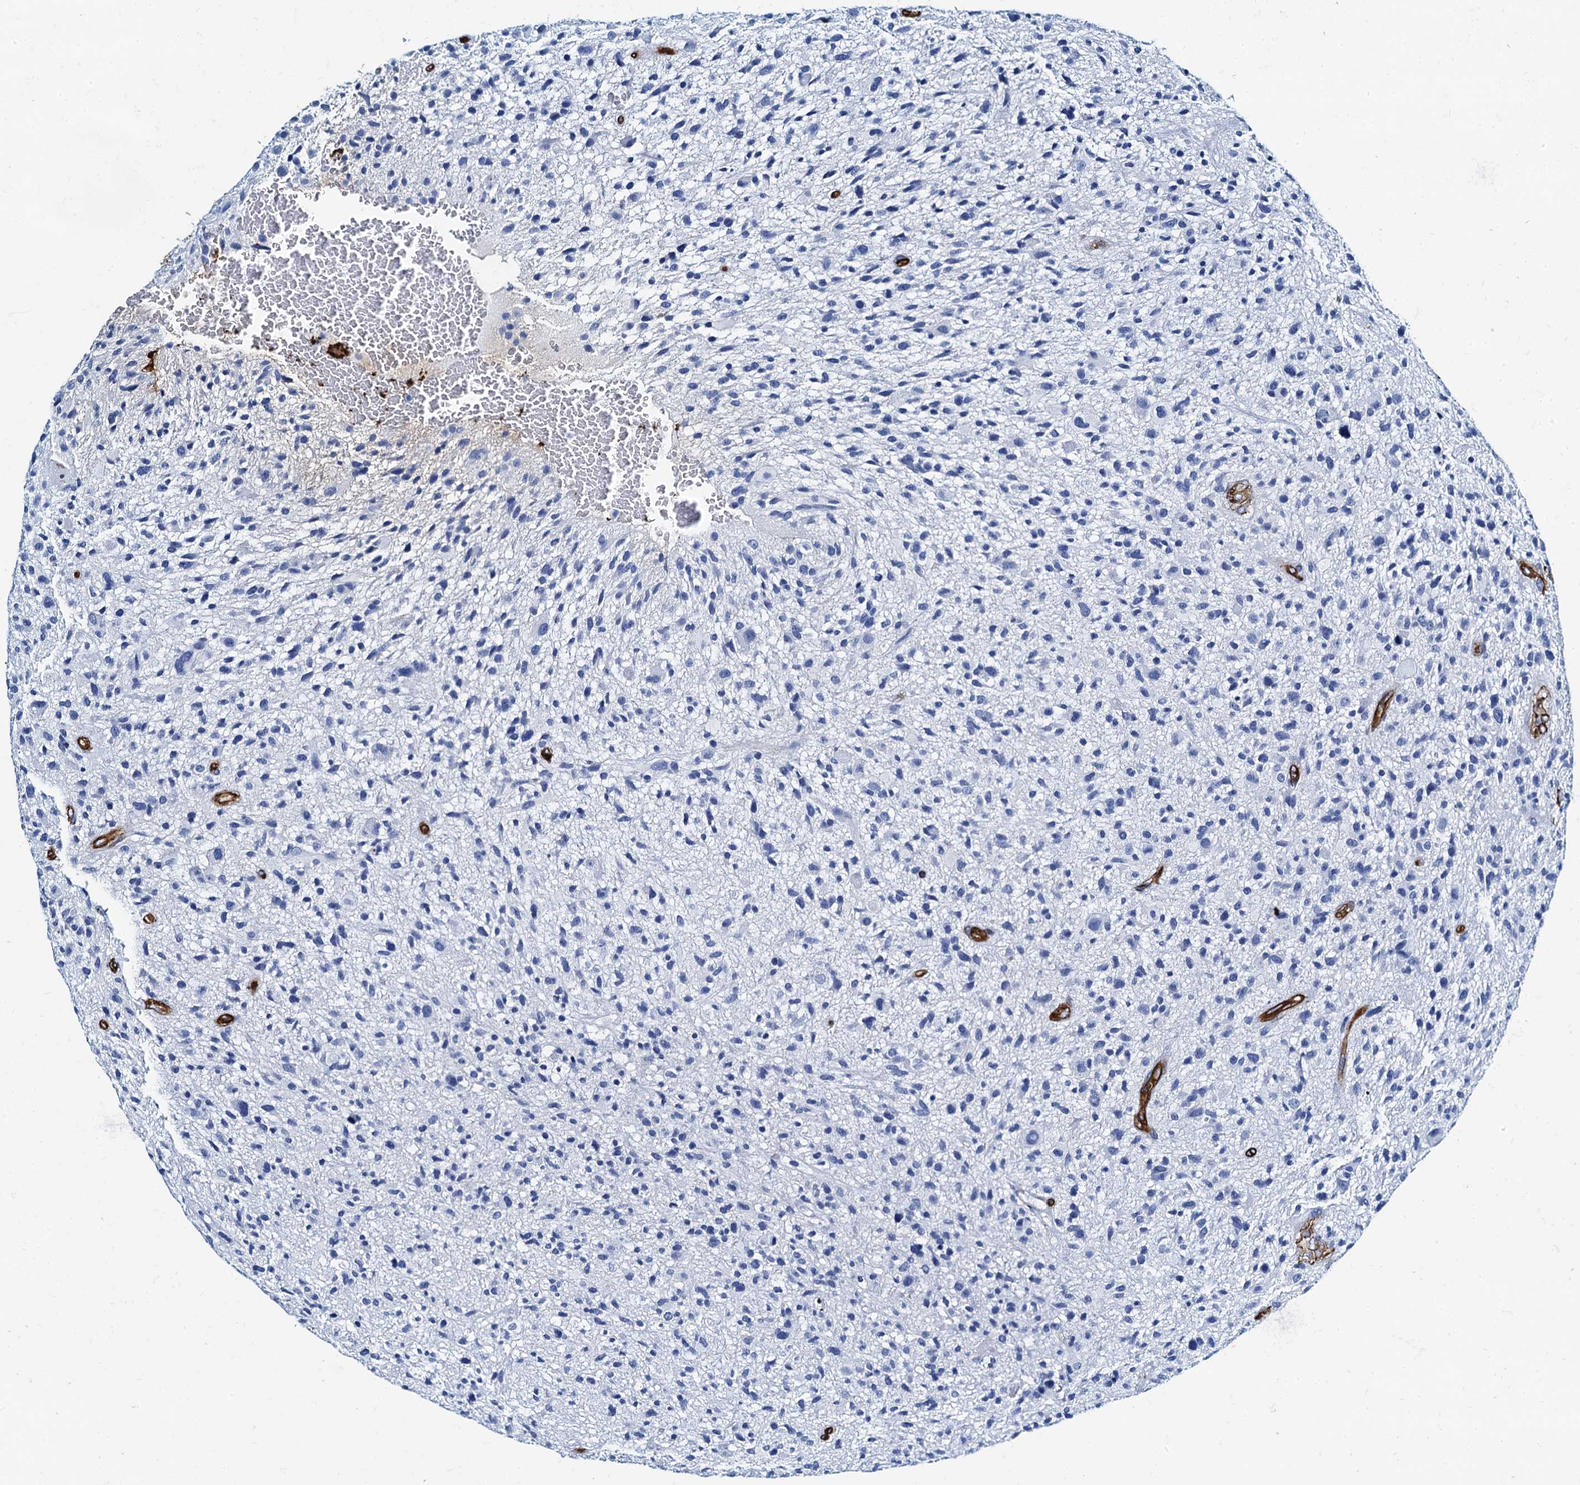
{"staining": {"intensity": "negative", "quantity": "none", "location": "none"}, "tissue": "glioma", "cell_type": "Tumor cells", "image_type": "cancer", "snomed": [{"axis": "morphology", "description": "Glioma, malignant, High grade"}, {"axis": "topography", "description": "Brain"}], "caption": "DAB (3,3'-diaminobenzidine) immunohistochemical staining of malignant glioma (high-grade) reveals no significant staining in tumor cells.", "gene": "CAVIN2", "patient": {"sex": "male", "age": 47}}